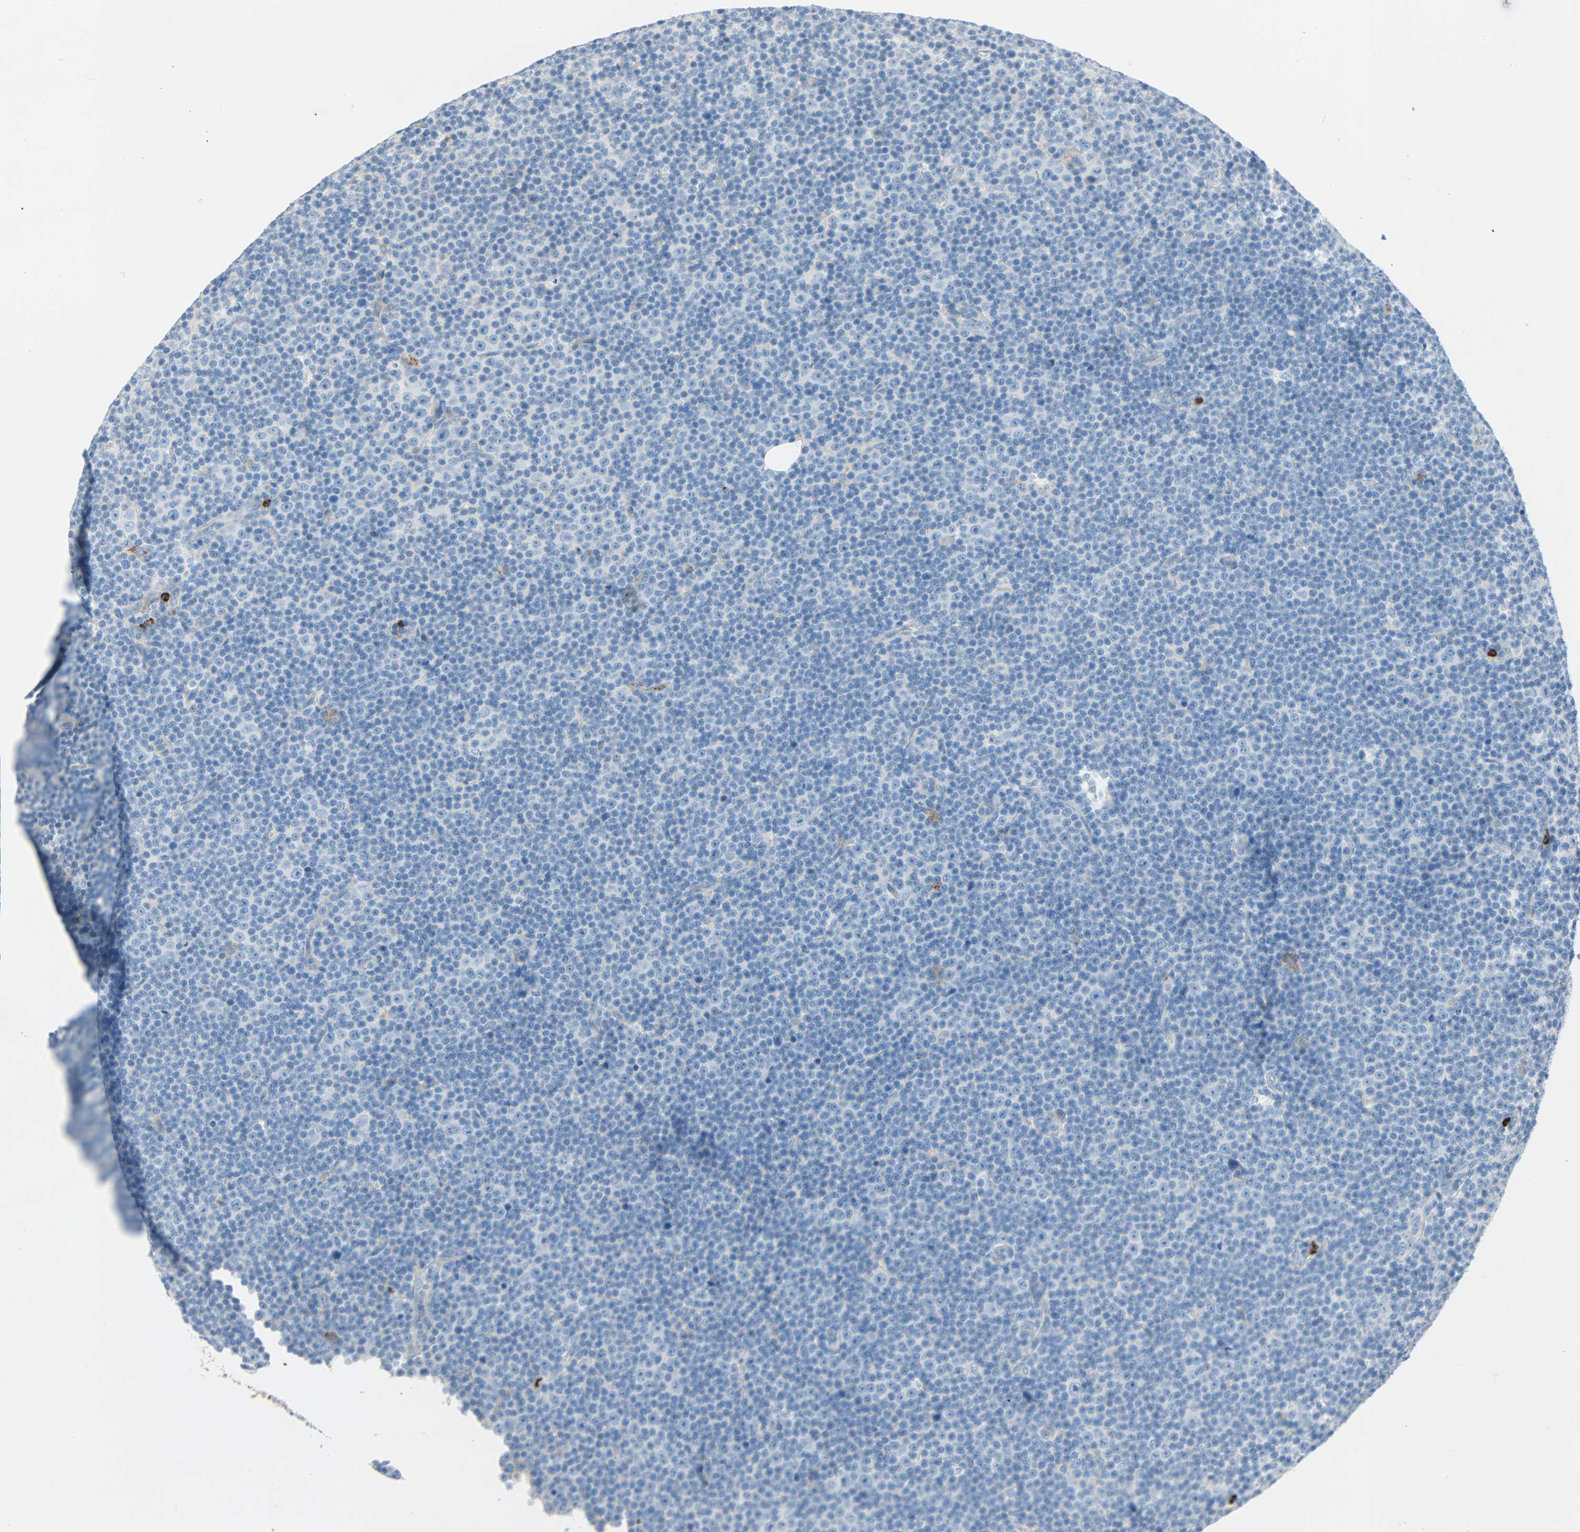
{"staining": {"intensity": "negative", "quantity": "none", "location": "none"}, "tissue": "lymphoma", "cell_type": "Tumor cells", "image_type": "cancer", "snomed": [{"axis": "morphology", "description": "Malignant lymphoma, non-Hodgkin's type, Low grade"}, {"axis": "topography", "description": "Lymph node"}], "caption": "Immunohistochemistry (IHC) histopathology image of neoplastic tissue: lymphoma stained with DAB (3,3'-diaminobenzidine) demonstrates no significant protein positivity in tumor cells. (IHC, brightfield microscopy, high magnification).", "gene": "CLEC4A", "patient": {"sex": "female", "age": 67}}